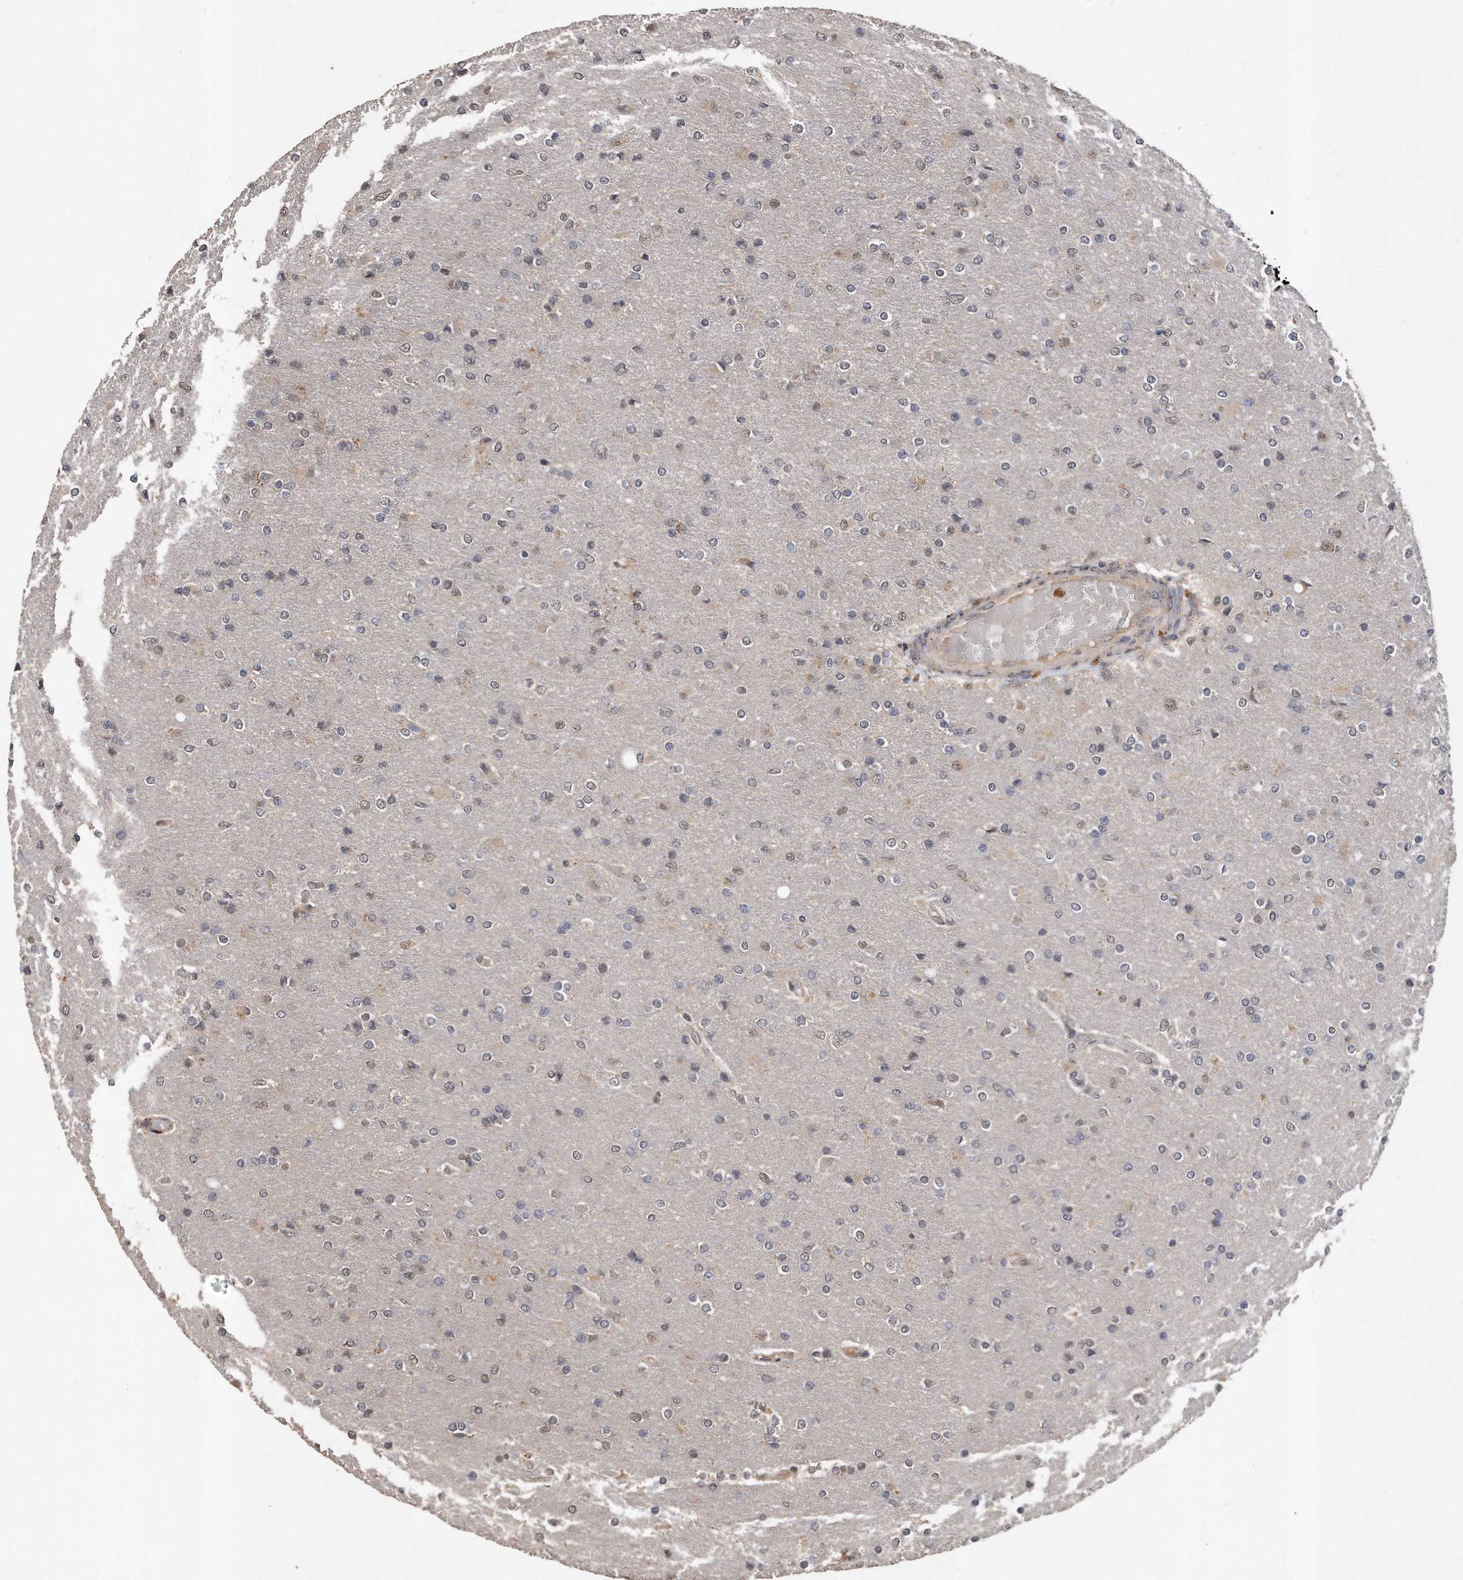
{"staining": {"intensity": "weak", "quantity": "<25%", "location": "nuclear"}, "tissue": "glioma", "cell_type": "Tumor cells", "image_type": "cancer", "snomed": [{"axis": "morphology", "description": "Glioma, malignant, High grade"}, {"axis": "topography", "description": "Cerebral cortex"}], "caption": "The immunohistochemistry image has no significant positivity in tumor cells of glioma tissue.", "gene": "PELO", "patient": {"sex": "female", "age": 36}}